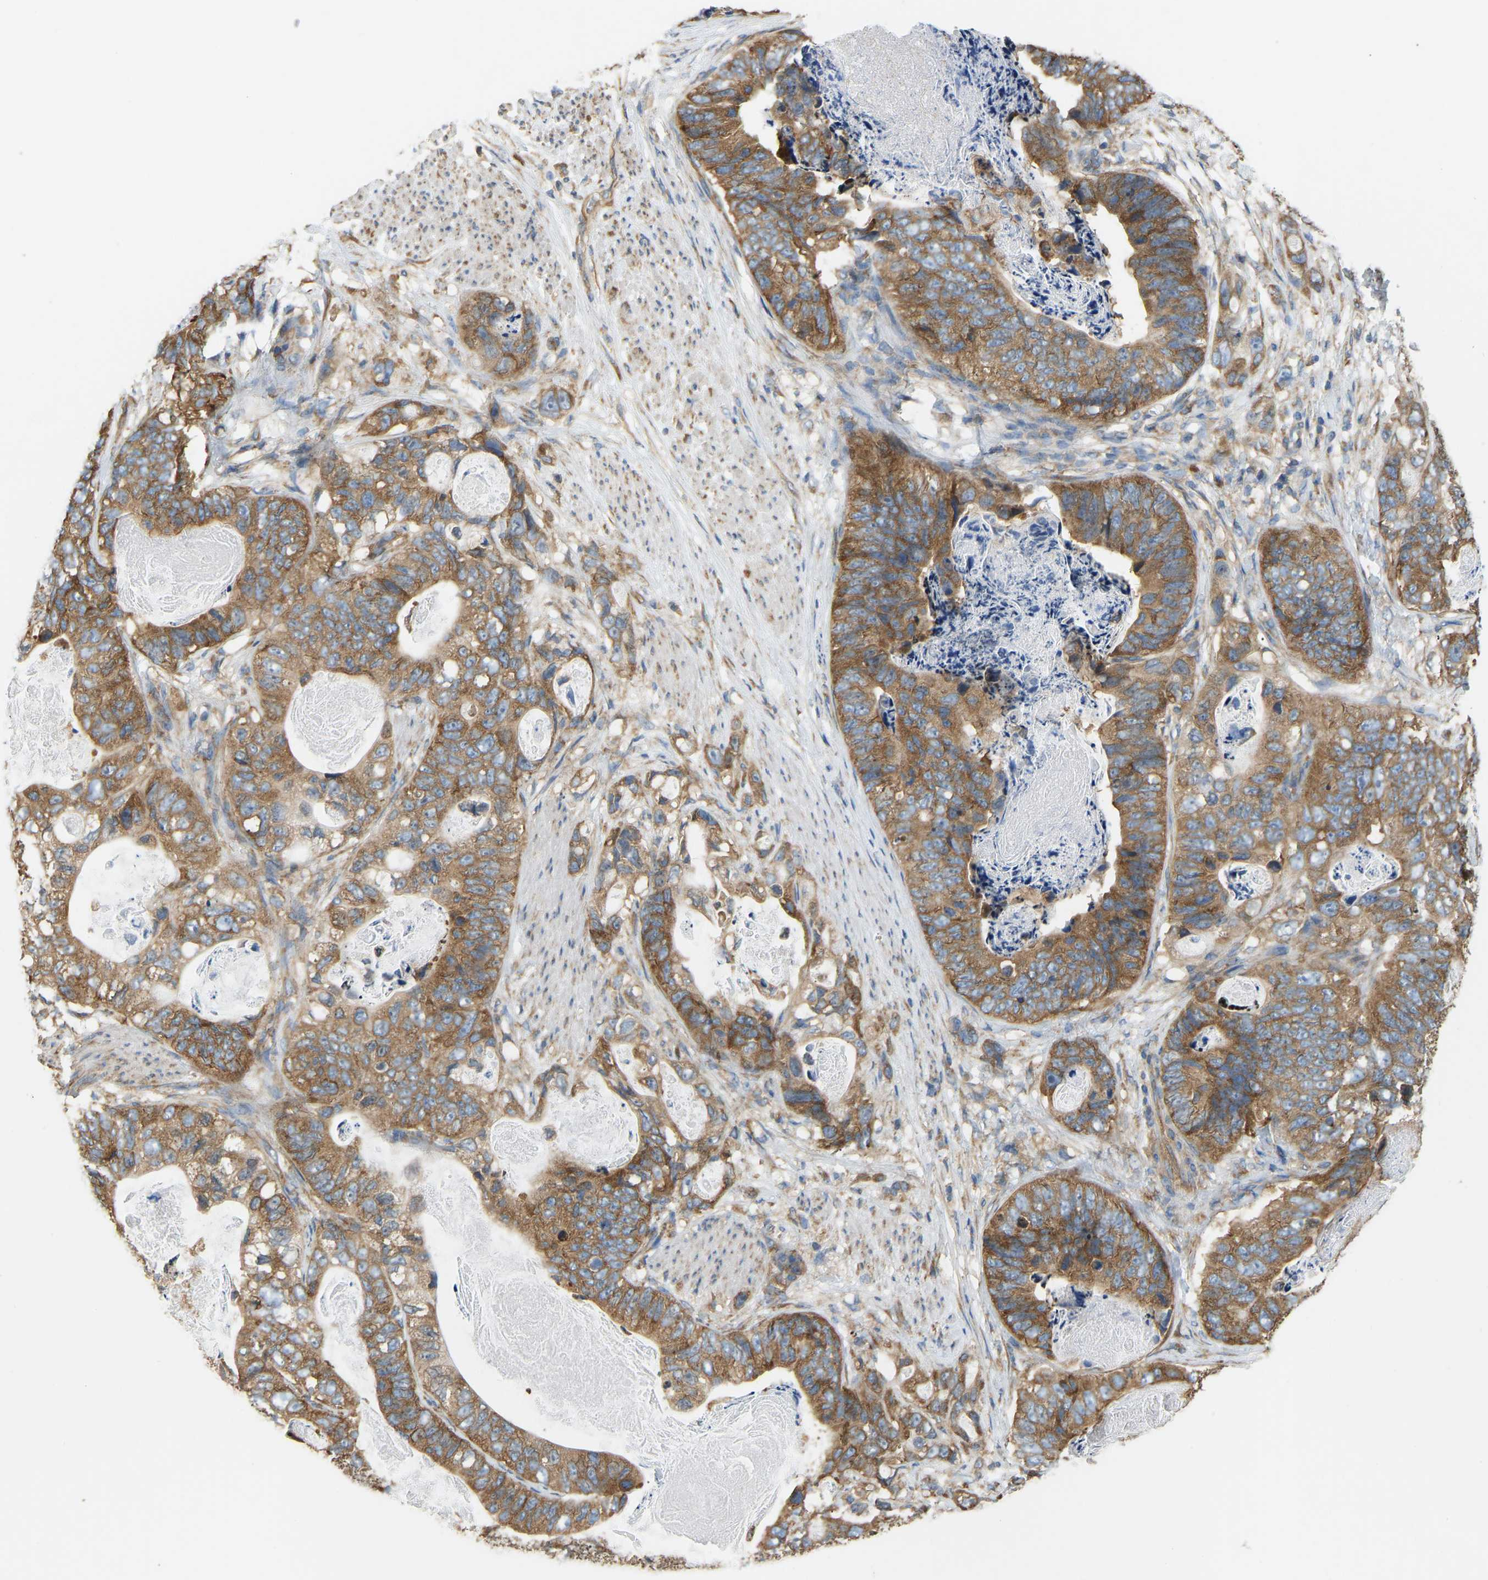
{"staining": {"intensity": "moderate", "quantity": ">75%", "location": "cytoplasmic/membranous"}, "tissue": "stomach cancer", "cell_type": "Tumor cells", "image_type": "cancer", "snomed": [{"axis": "morphology", "description": "Adenocarcinoma, NOS"}, {"axis": "topography", "description": "Stomach"}], "caption": "DAB (3,3'-diaminobenzidine) immunohistochemical staining of human stomach adenocarcinoma displays moderate cytoplasmic/membranous protein expression in about >75% of tumor cells.", "gene": "RPS6KB2", "patient": {"sex": "female", "age": 89}}